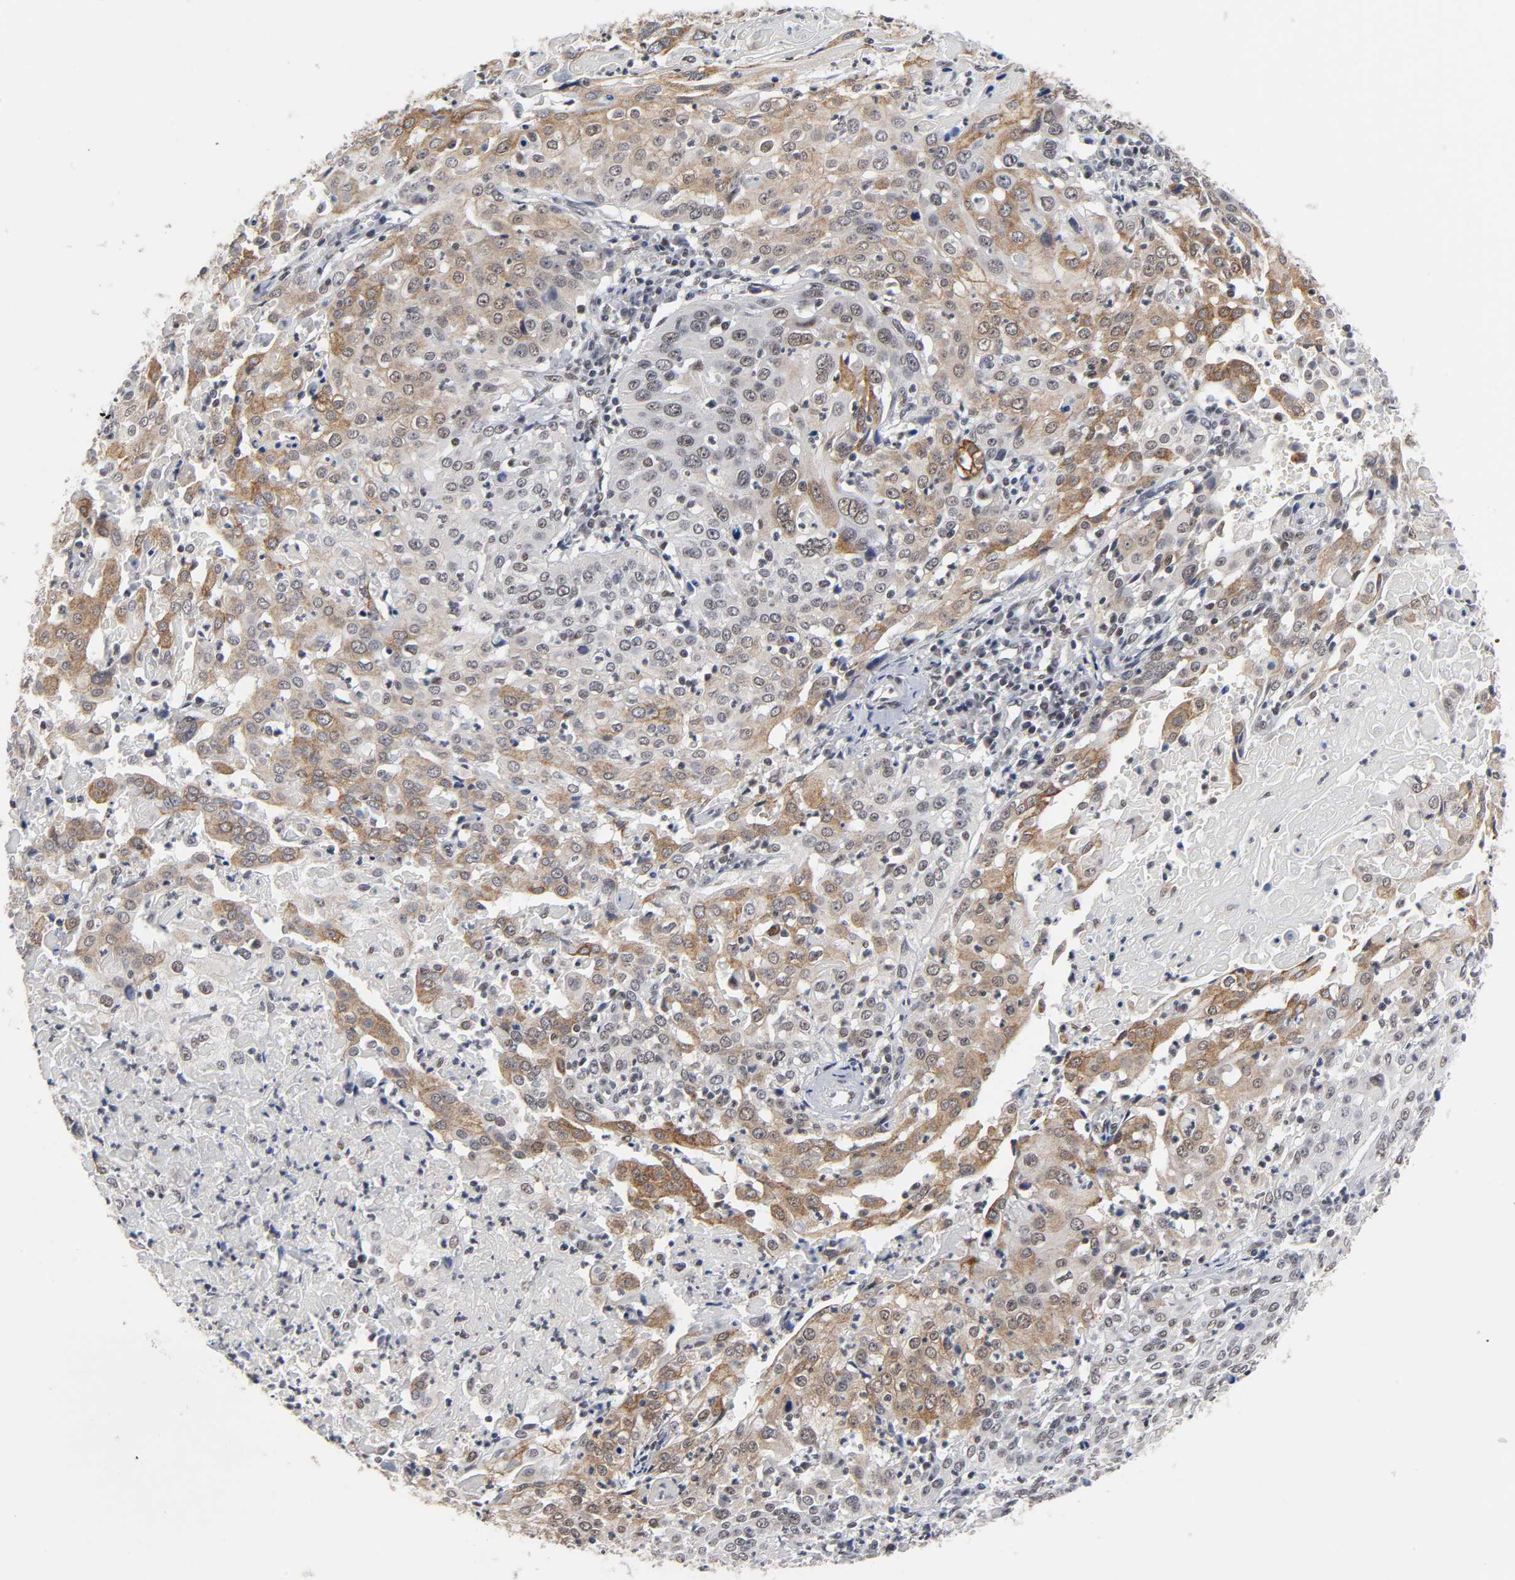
{"staining": {"intensity": "moderate", "quantity": ">75%", "location": "cytoplasmic/membranous,nuclear"}, "tissue": "cervical cancer", "cell_type": "Tumor cells", "image_type": "cancer", "snomed": [{"axis": "morphology", "description": "Squamous cell carcinoma, NOS"}, {"axis": "topography", "description": "Cervix"}], "caption": "High-power microscopy captured an IHC micrograph of cervical cancer (squamous cell carcinoma), revealing moderate cytoplasmic/membranous and nuclear expression in about >75% of tumor cells.", "gene": "TRIM33", "patient": {"sex": "female", "age": 39}}